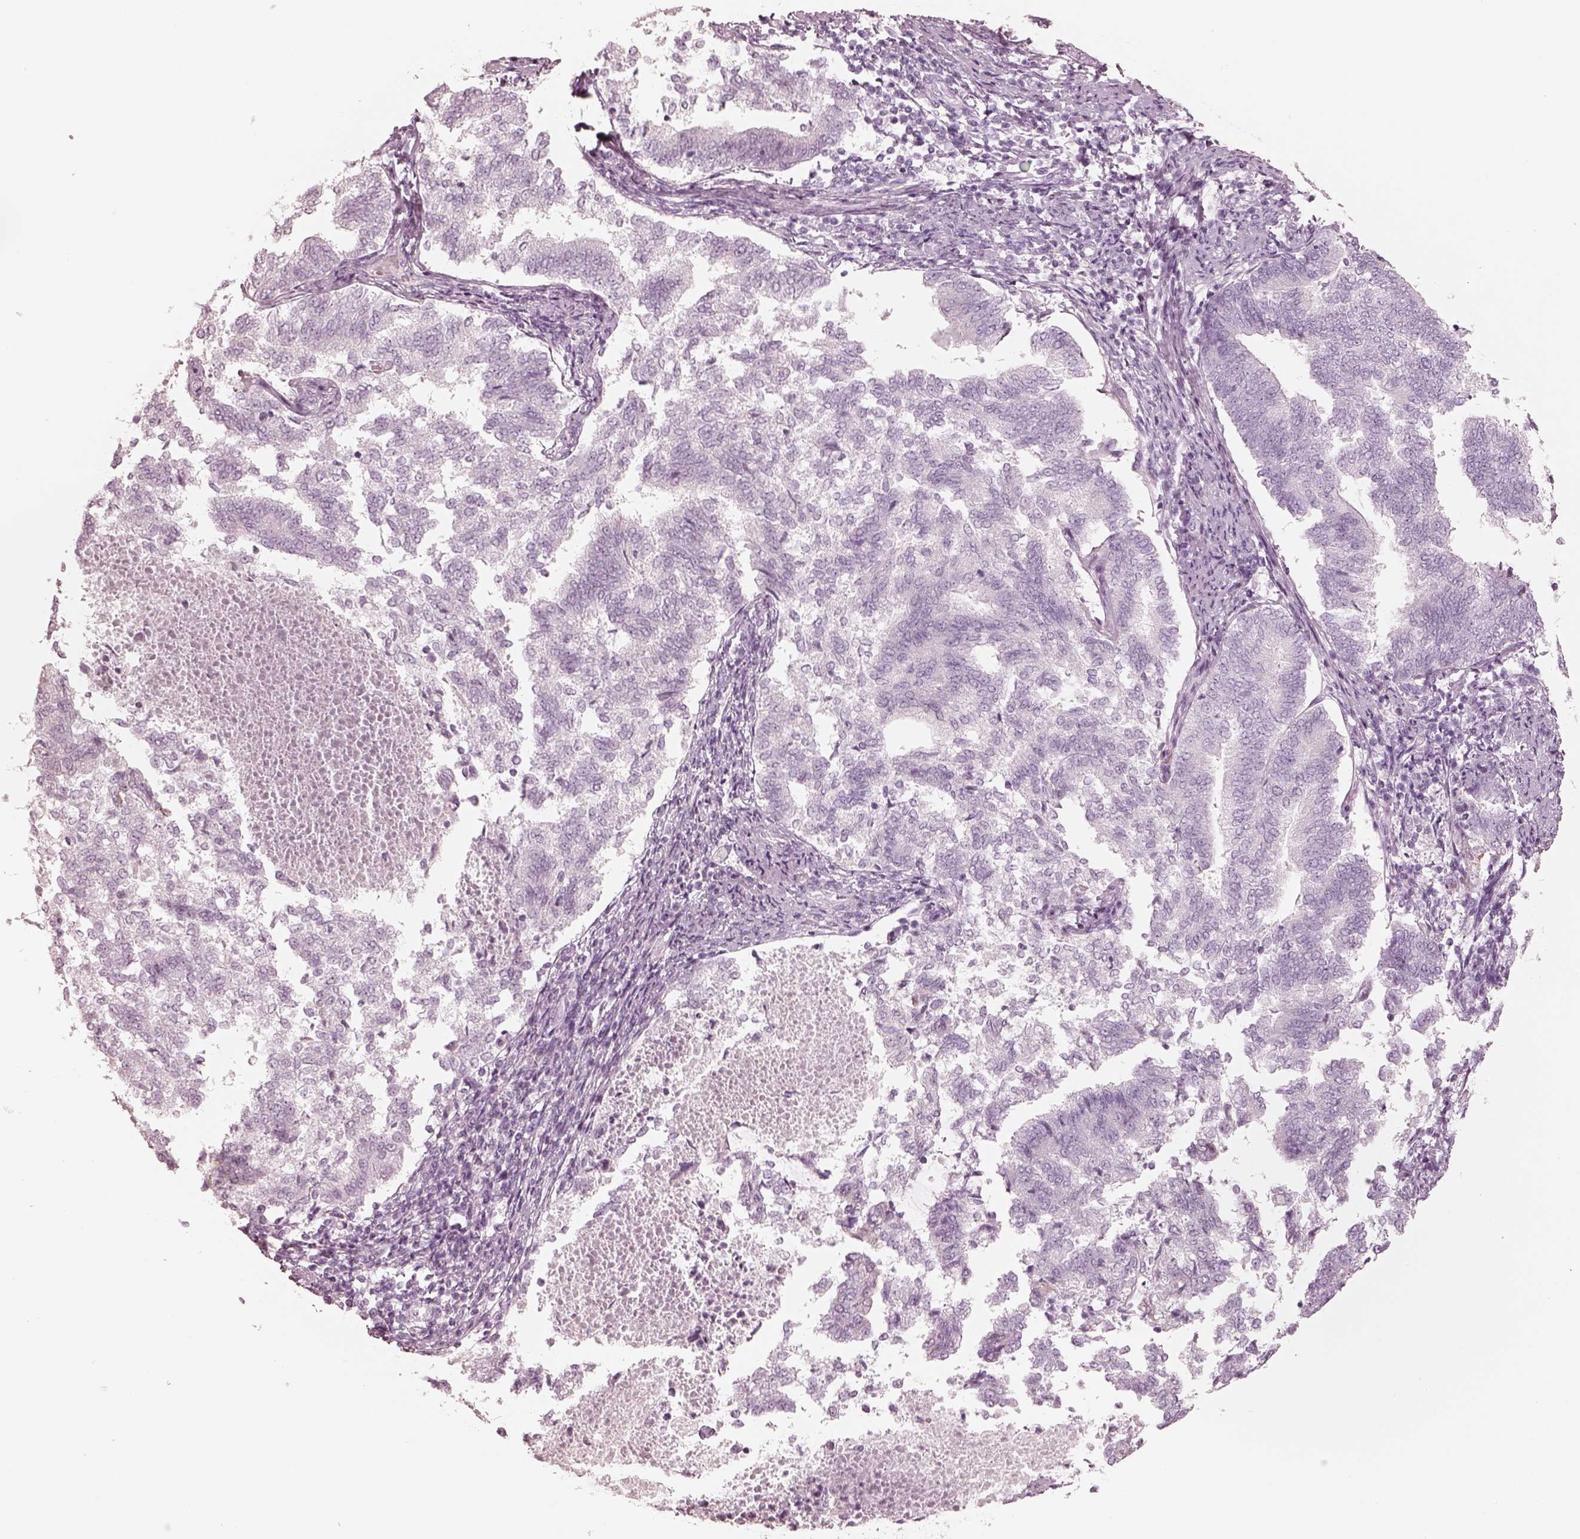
{"staining": {"intensity": "negative", "quantity": "none", "location": "none"}, "tissue": "endometrial cancer", "cell_type": "Tumor cells", "image_type": "cancer", "snomed": [{"axis": "morphology", "description": "Adenocarcinoma, NOS"}, {"axis": "topography", "description": "Endometrium"}], "caption": "IHC micrograph of neoplastic tissue: adenocarcinoma (endometrial) stained with DAB demonstrates no significant protein positivity in tumor cells.", "gene": "PON3", "patient": {"sex": "female", "age": 65}}